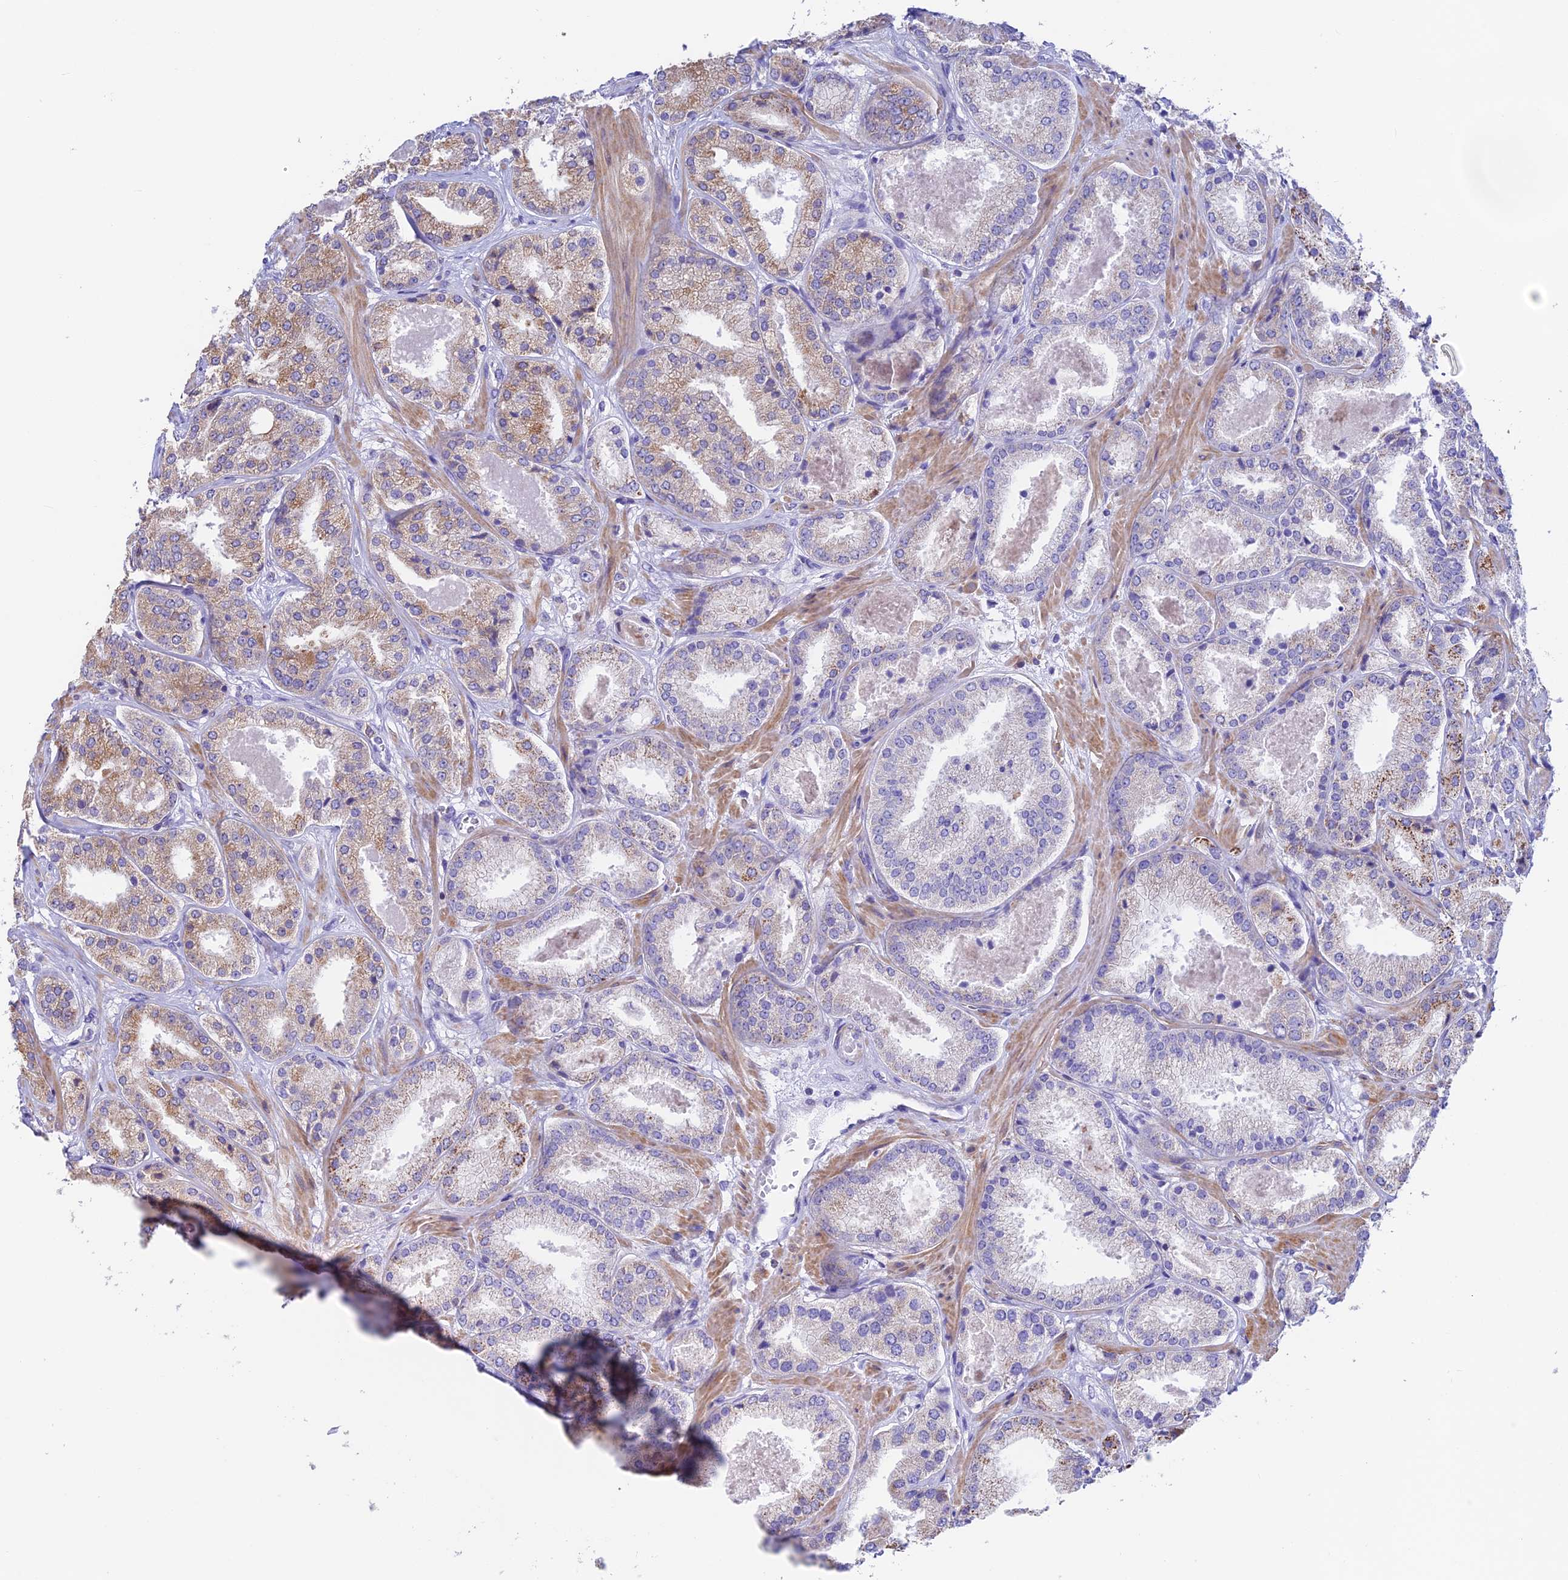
{"staining": {"intensity": "weak", "quantity": "25%-75%", "location": "cytoplasmic/membranous"}, "tissue": "prostate cancer", "cell_type": "Tumor cells", "image_type": "cancer", "snomed": [{"axis": "morphology", "description": "Adenocarcinoma, High grade"}, {"axis": "topography", "description": "Prostate"}], "caption": "Weak cytoplasmic/membranous positivity for a protein is seen in approximately 25%-75% of tumor cells of prostate cancer (adenocarcinoma (high-grade)) using immunohistochemistry (IHC).", "gene": "PRIM1", "patient": {"sex": "male", "age": 63}}